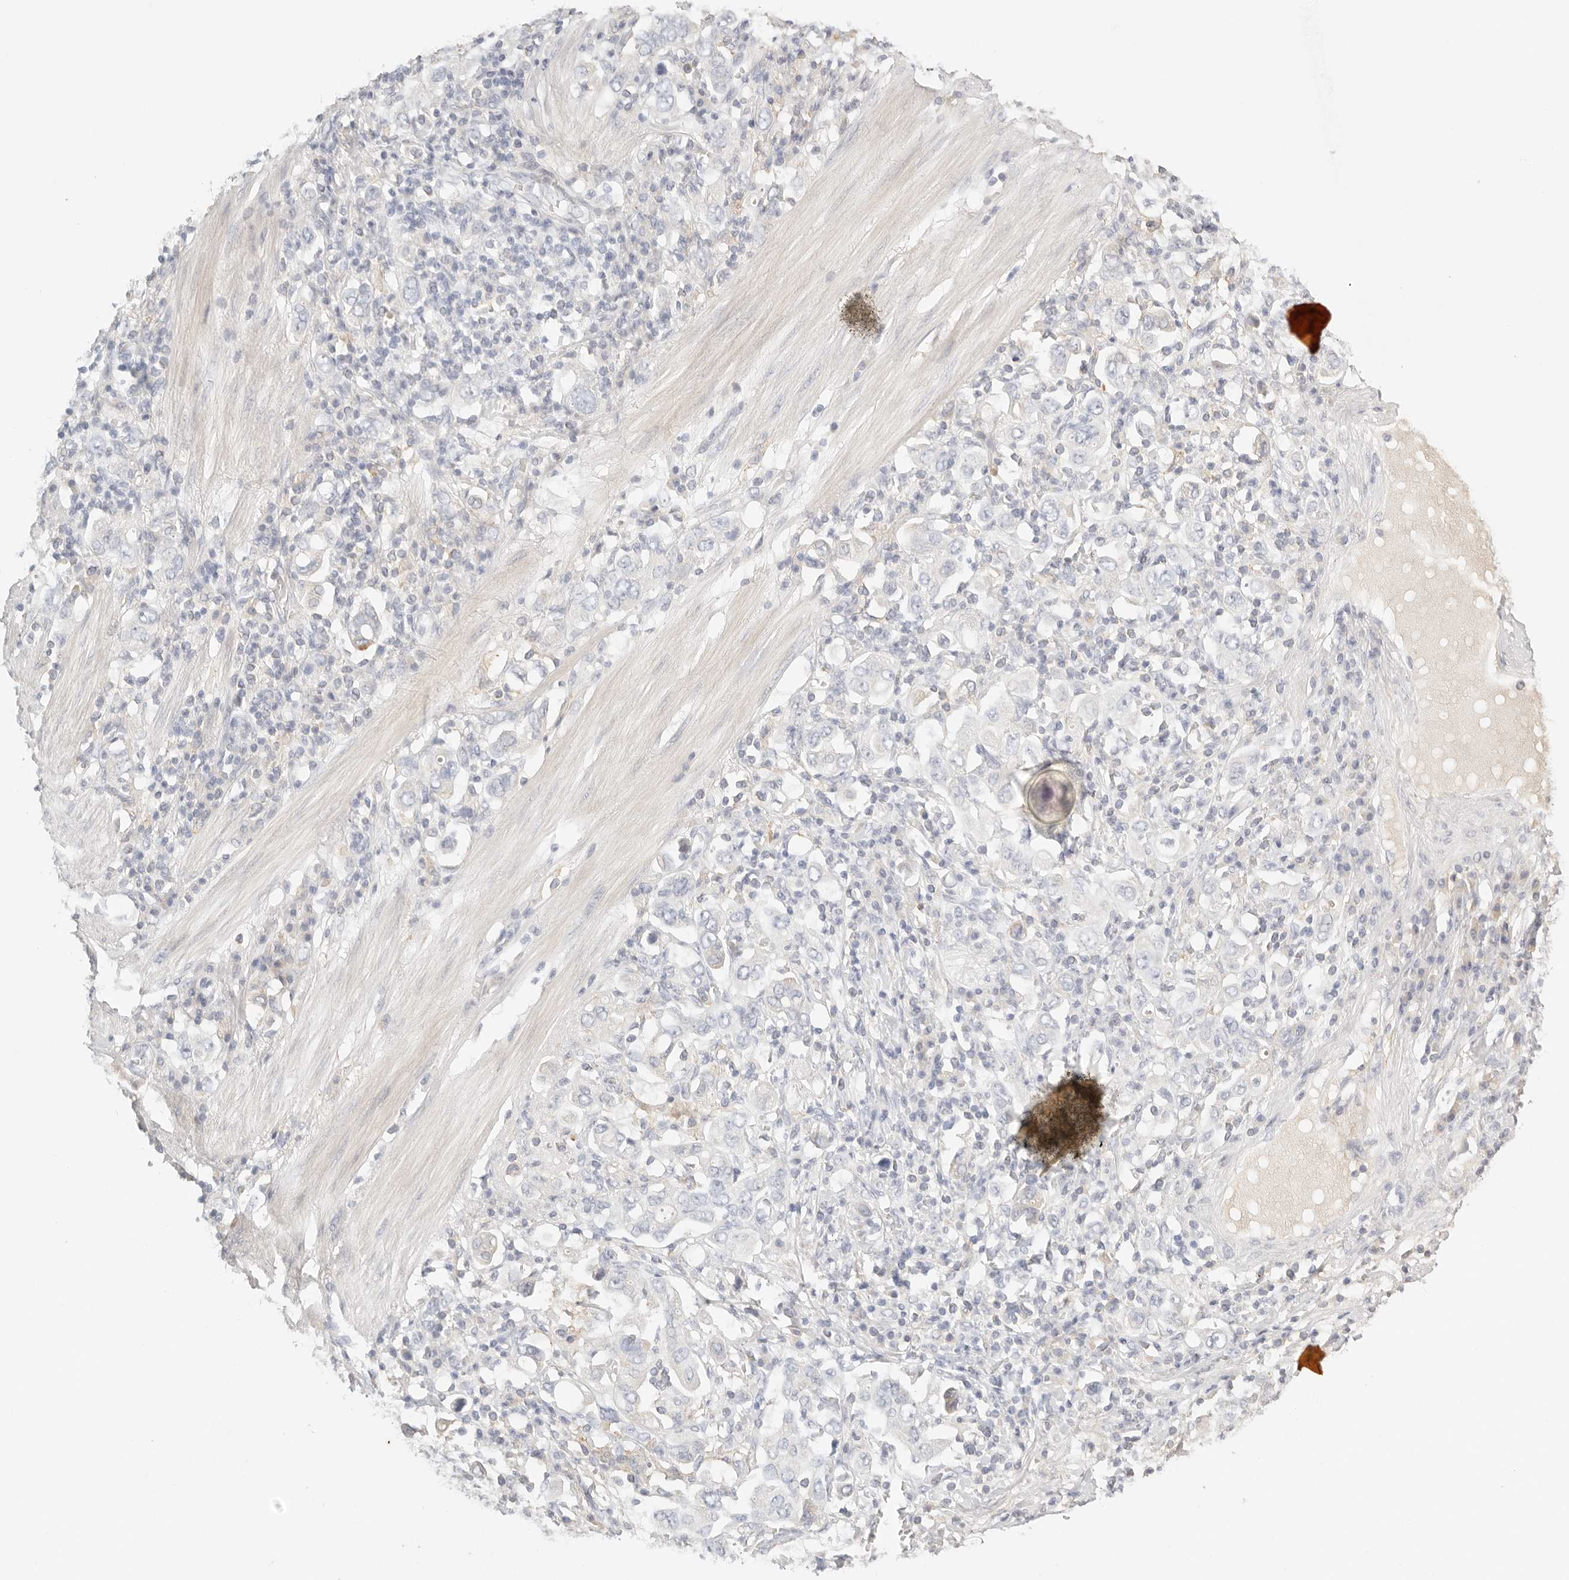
{"staining": {"intensity": "negative", "quantity": "none", "location": "none"}, "tissue": "stomach cancer", "cell_type": "Tumor cells", "image_type": "cancer", "snomed": [{"axis": "morphology", "description": "Adenocarcinoma, NOS"}, {"axis": "topography", "description": "Stomach, upper"}], "caption": "DAB immunohistochemical staining of human stomach adenocarcinoma shows no significant staining in tumor cells.", "gene": "CEP120", "patient": {"sex": "male", "age": 62}}